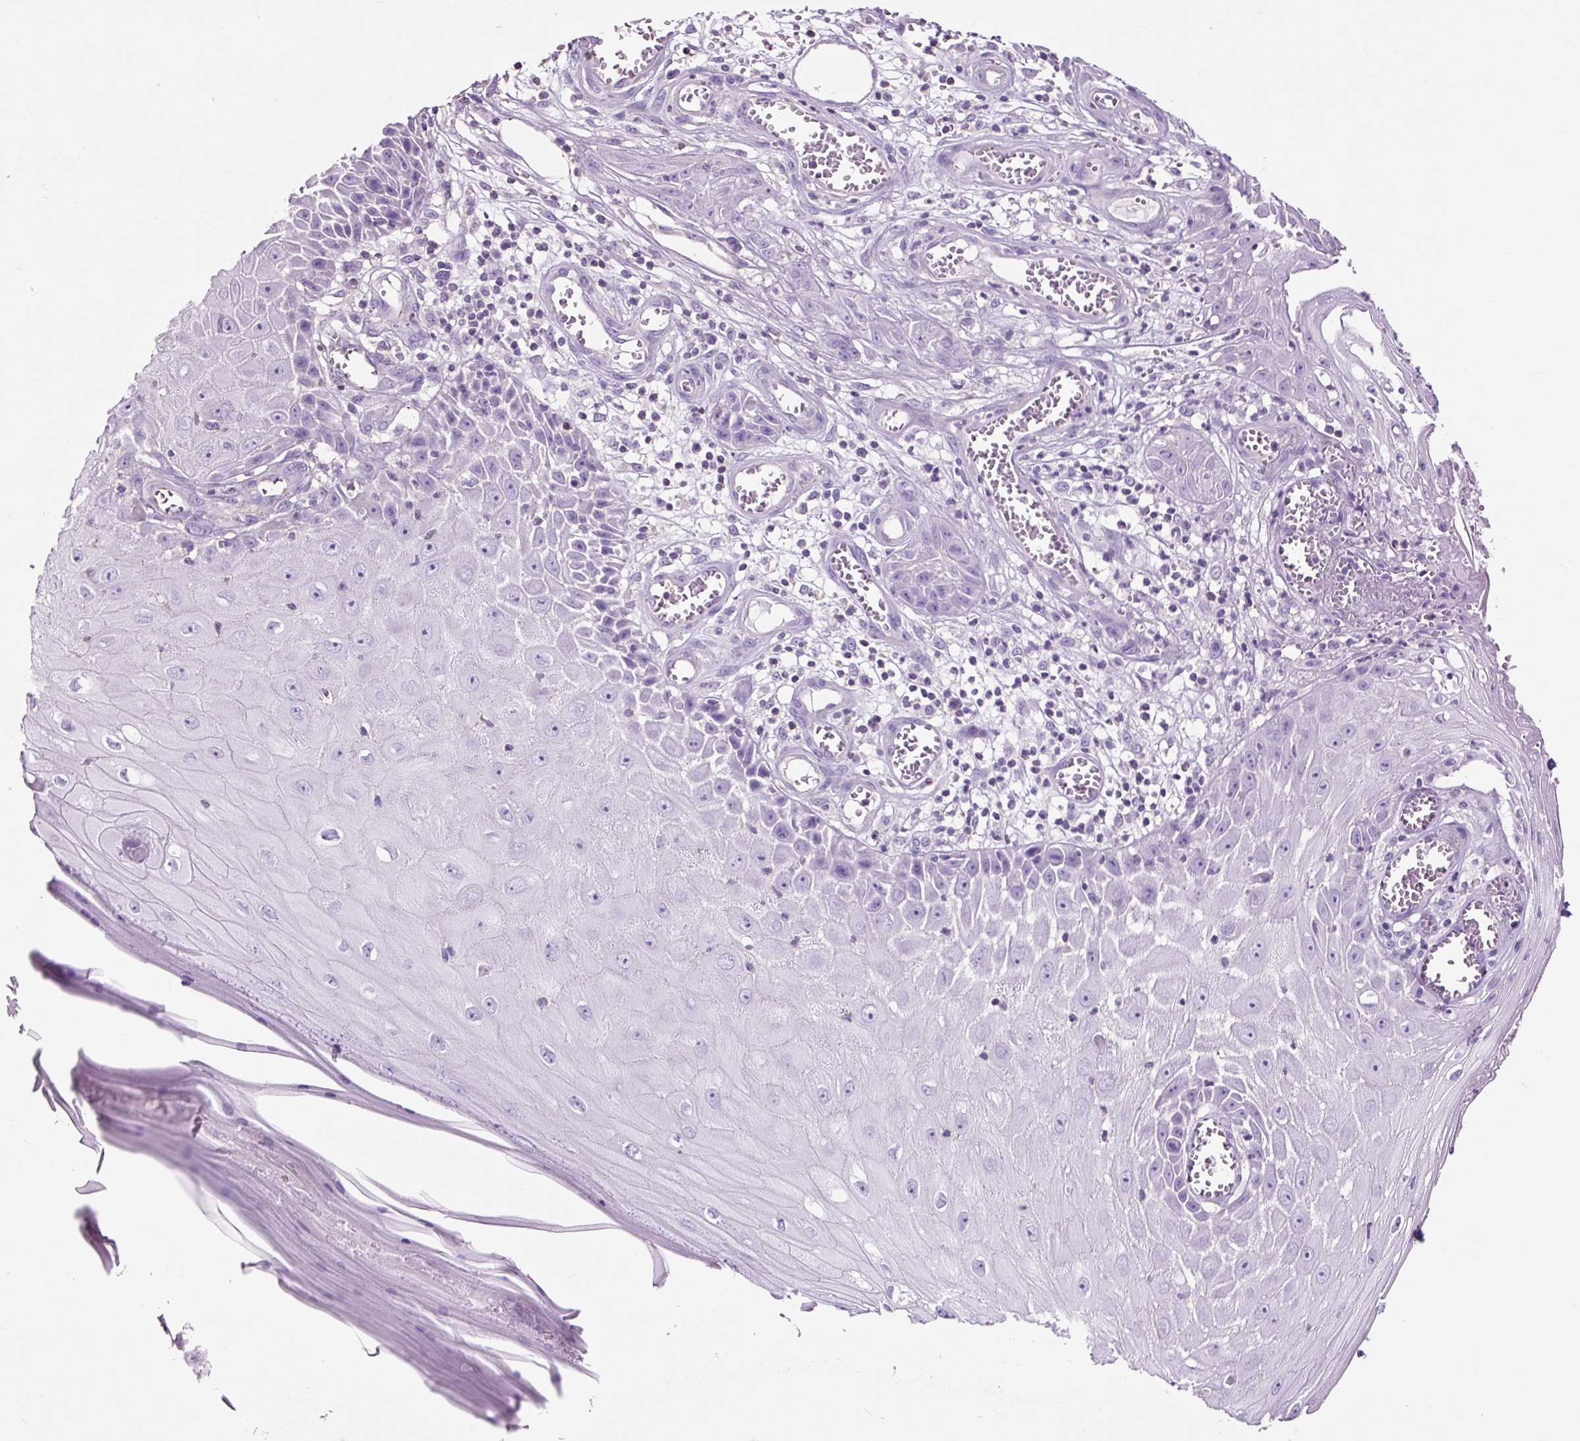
{"staining": {"intensity": "negative", "quantity": "none", "location": "none"}, "tissue": "skin cancer", "cell_type": "Tumor cells", "image_type": "cancer", "snomed": [{"axis": "morphology", "description": "Squamous cell carcinoma, NOS"}, {"axis": "topography", "description": "Skin"}], "caption": "This is an immunohistochemistry photomicrograph of skin squamous cell carcinoma. There is no positivity in tumor cells.", "gene": "OR10A7", "patient": {"sex": "female", "age": 73}}